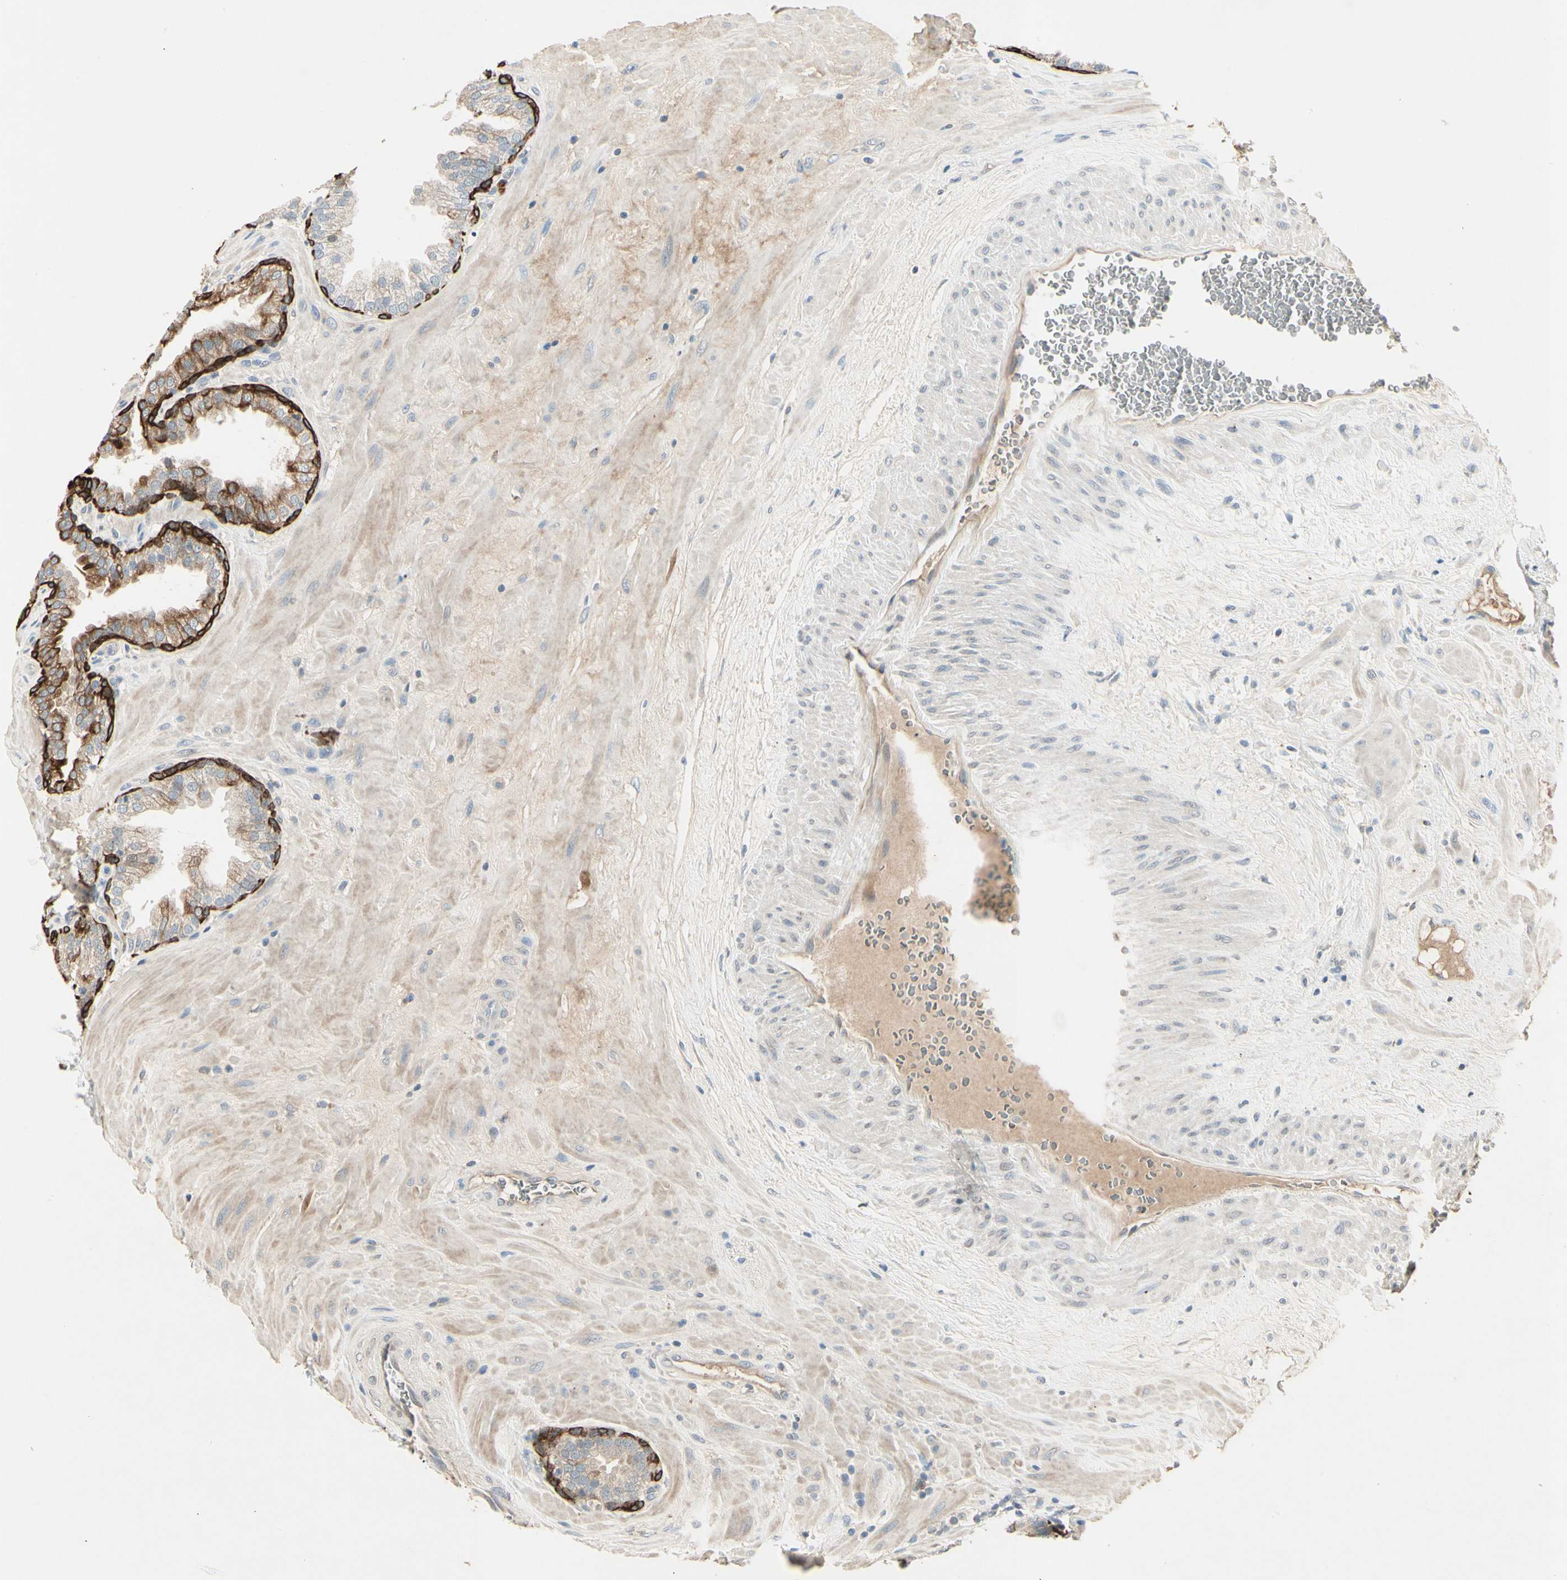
{"staining": {"intensity": "strong", "quantity": "<25%", "location": "cytoplasmic/membranous"}, "tissue": "prostate", "cell_type": "Glandular cells", "image_type": "normal", "snomed": [{"axis": "morphology", "description": "Normal tissue, NOS"}, {"axis": "topography", "description": "Prostate"}], "caption": "Approximately <25% of glandular cells in unremarkable prostate exhibit strong cytoplasmic/membranous protein expression as visualized by brown immunohistochemical staining.", "gene": "SKIL", "patient": {"sex": "male", "age": 51}}